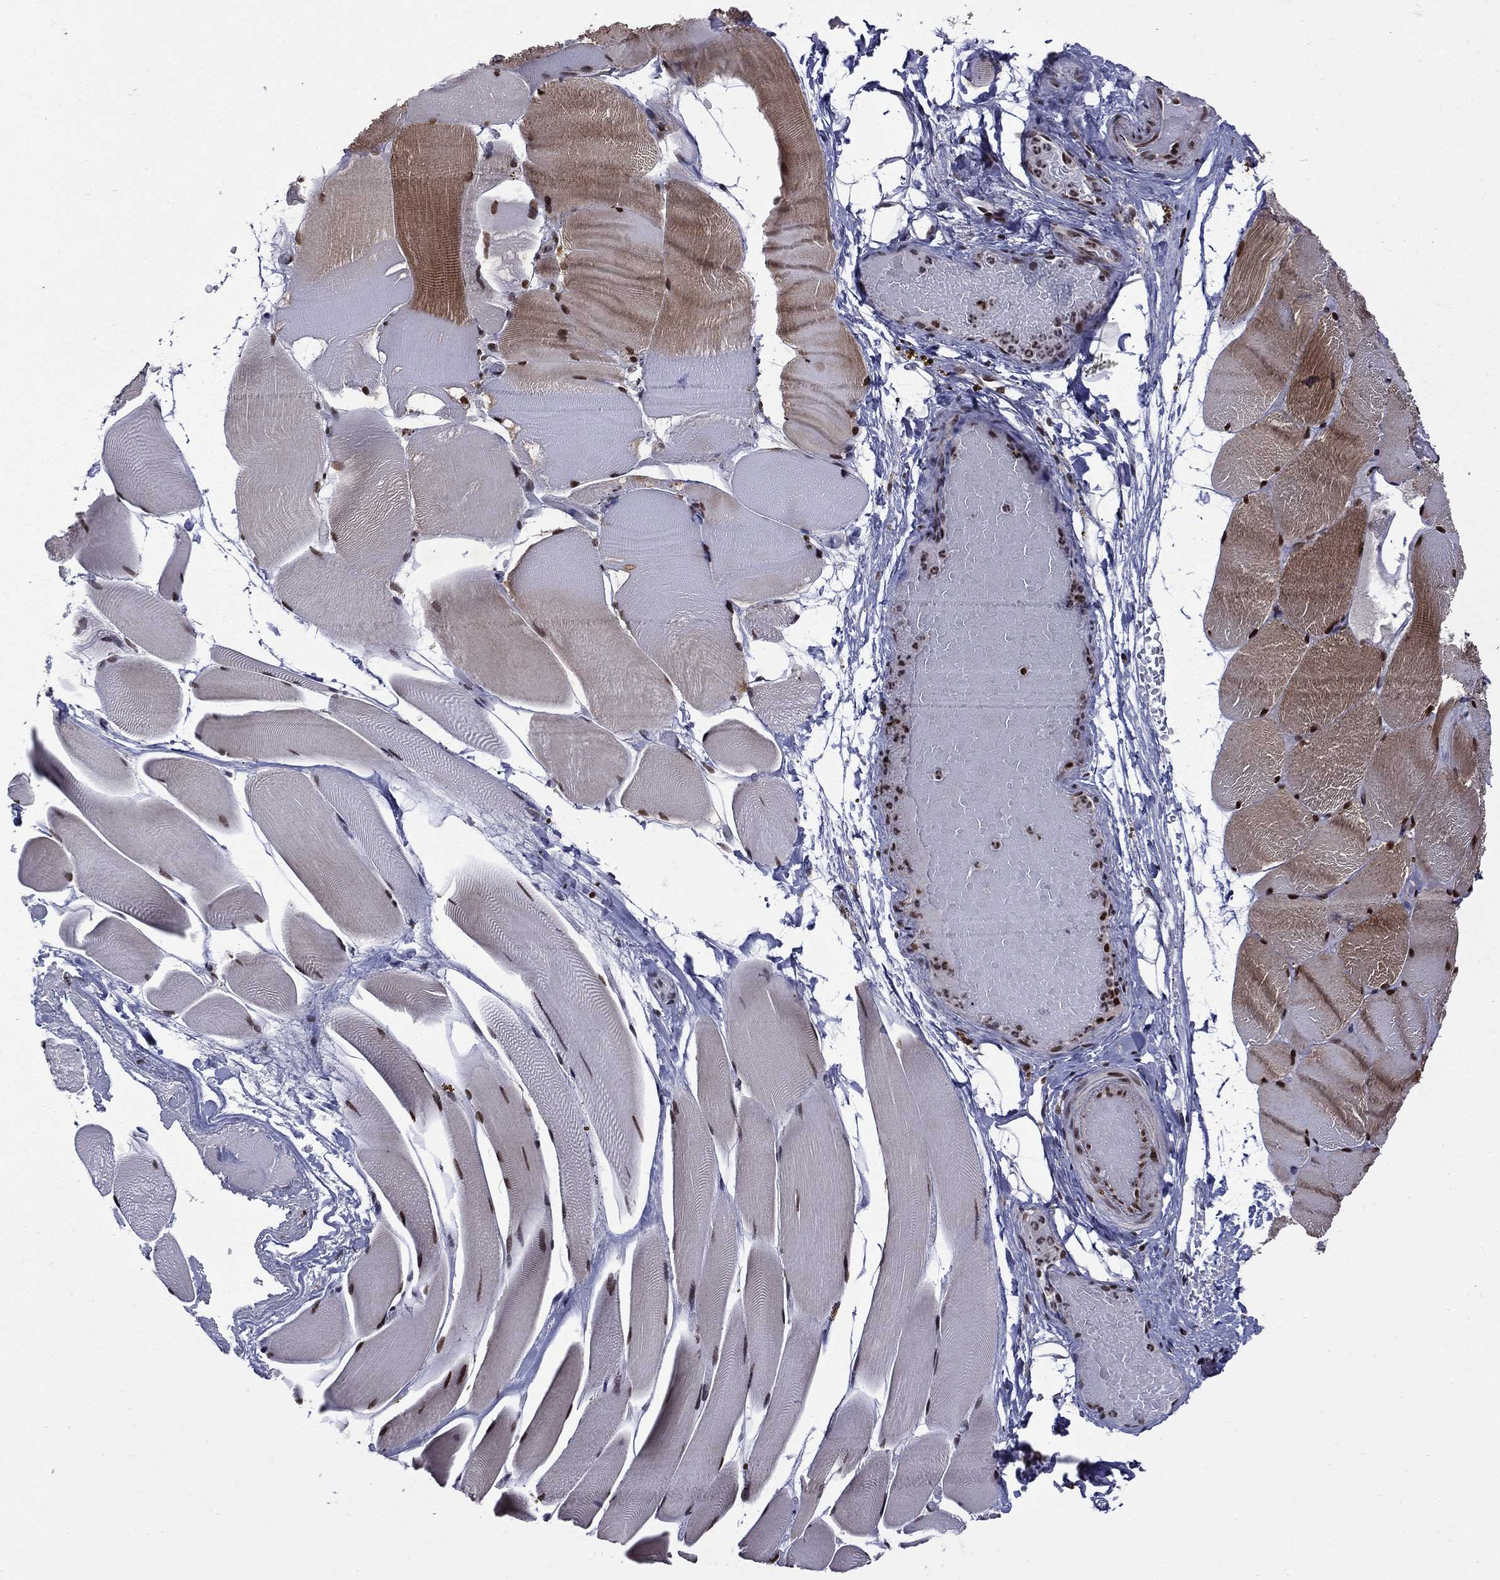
{"staining": {"intensity": "strong", "quantity": "25%-75%", "location": "cytoplasmic/membranous,nuclear"}, "tissue": "skeletal muscle", "cell_type": "Myocytes", "image_type": "normal", "snomed": [{"axis": "morphology", "description": "Normal tissue, NOS"}, {"axis": "topography", "description": "Skeletal muscle"}], "caption": "The image demonstrates immunohistochemical staining of unremarkable skeletal muscle. There is strong cytoplasmic/membranous,nuclear positivity is appreciated in approximately 25%-75% of myocytes. The protein is shown in brown color, while the nuclei are stained blue.", "gene": "MED25", "patient": {"sex": "female", "age": 37}}